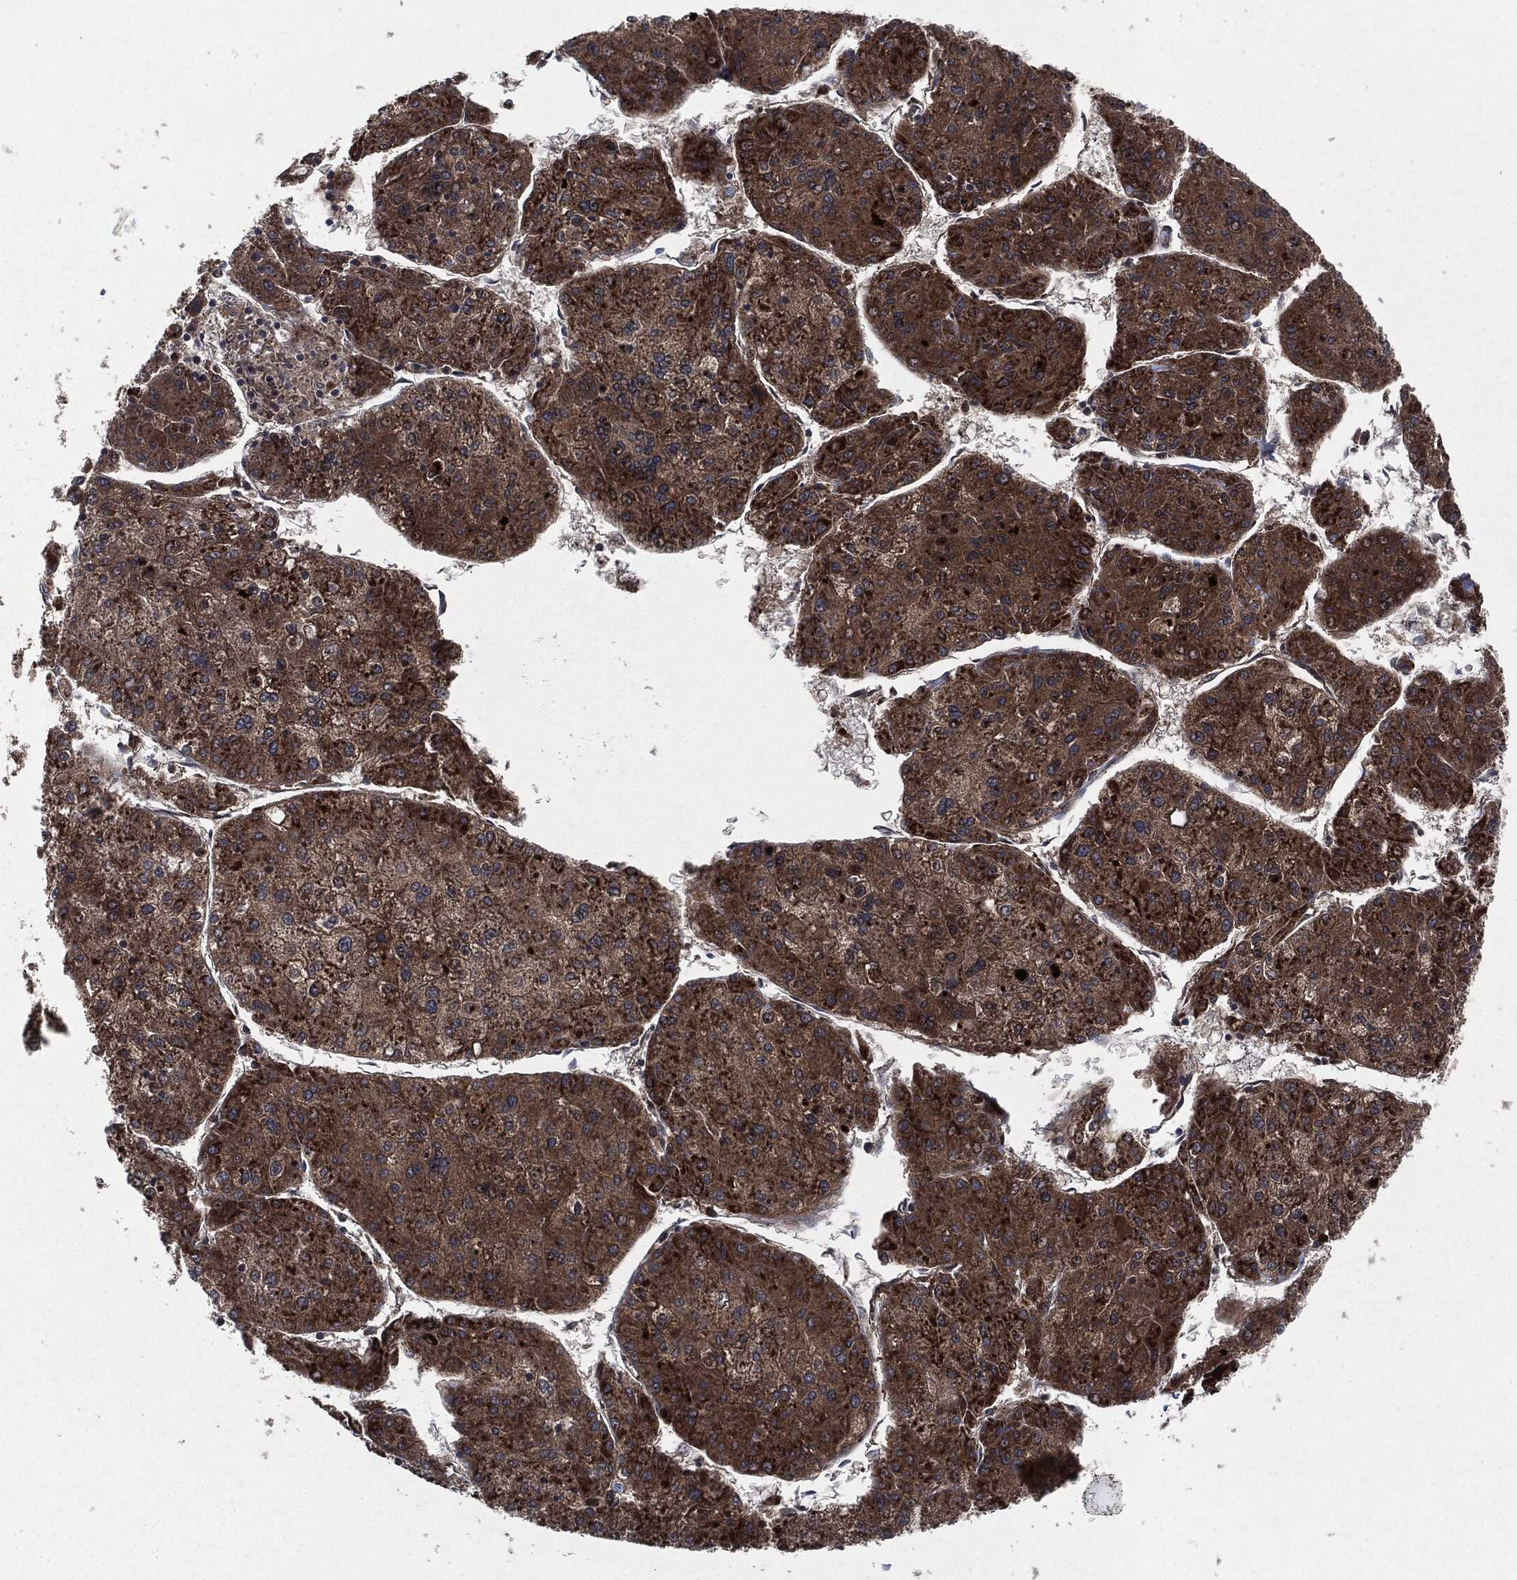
{"staining": {"intensity": "strong", "quantity": "25%-75%", "location": "cytoplasmic/membranous"}, "tissue": "liver cancer", "cell_type": "Tumor cells", "image_type": "cancer", "snomed": [{"axis": "morphology", "description": "Carcinoma, Hepatocellular, NOS"}, {"axis": "topography", "description": "Liver"}], "caption": "A high amount of strong cytoplasmic/membranous expression is seen in about 25%-75% of tumor cells in hepatocellular carcinoma (liver) tissue.", "gene": "RAF1", "patient": {"sex": "male", "age": 43}}